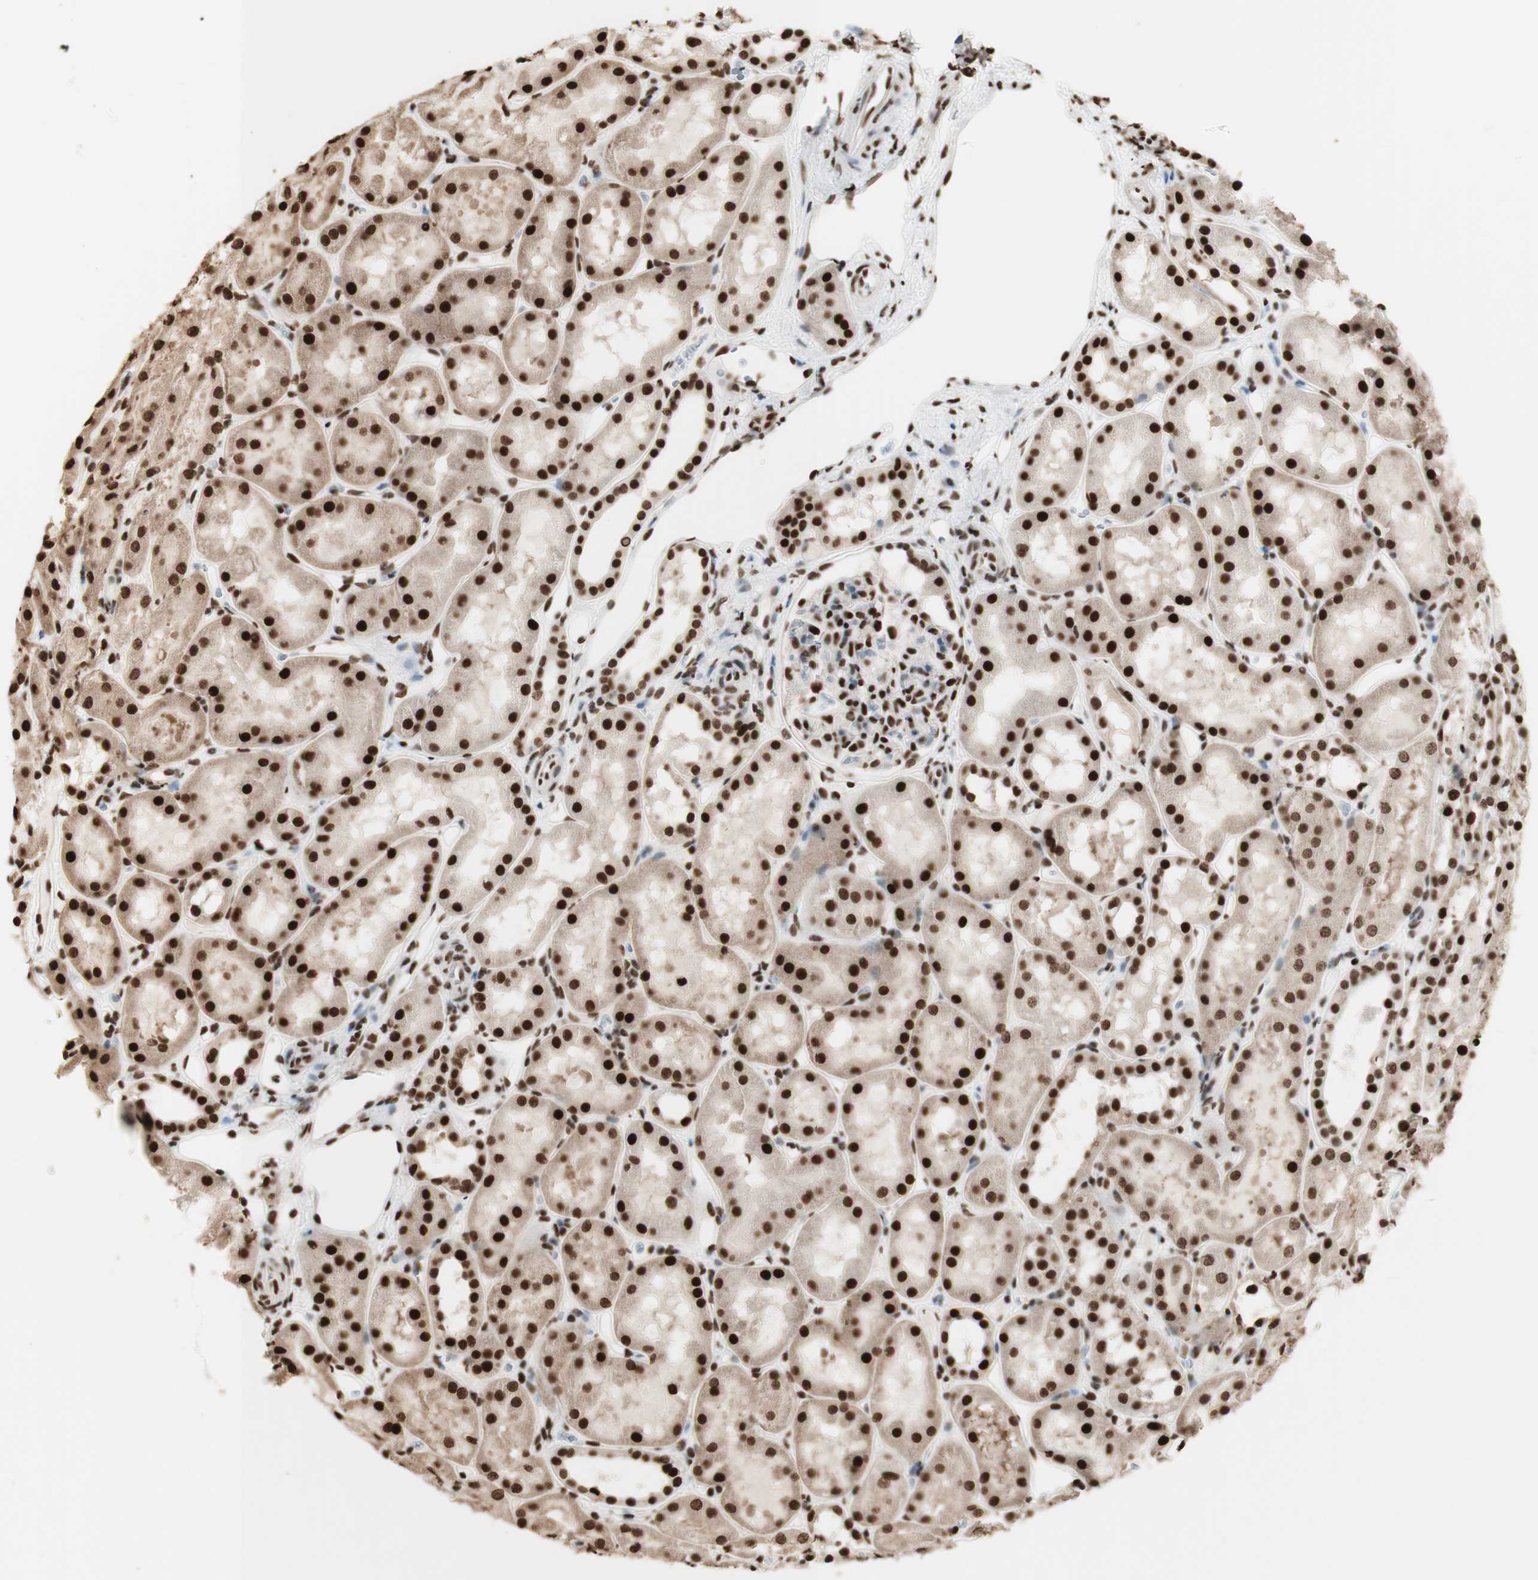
{"staining": {"intensity": "strong", "quantity": ">75%", "location": "nuclear"}, "tissue": "kidney", "cell_type": "Cells in glomeruli", "image_type": "normal", "snomed": [{"axis": "morphology", "description": "Normal tissue, NOS"}, {"axis": "topography", "description": "Kidney"}, {"axis": "topography", "description": "Urinary bladder"}], "caption": "Protein analysis of normal kidney reveals strong nuclear staining in about >75% of cells in glomeruli. The protein is stained brown, and the nuclei are stained in blue (DAB (3,3'-diaminobenzidine) IHC with brightfield microscopy, high magnification).", "gene": "HNRNPA2B1", "patient": {"sex": "male", "age": 16}}